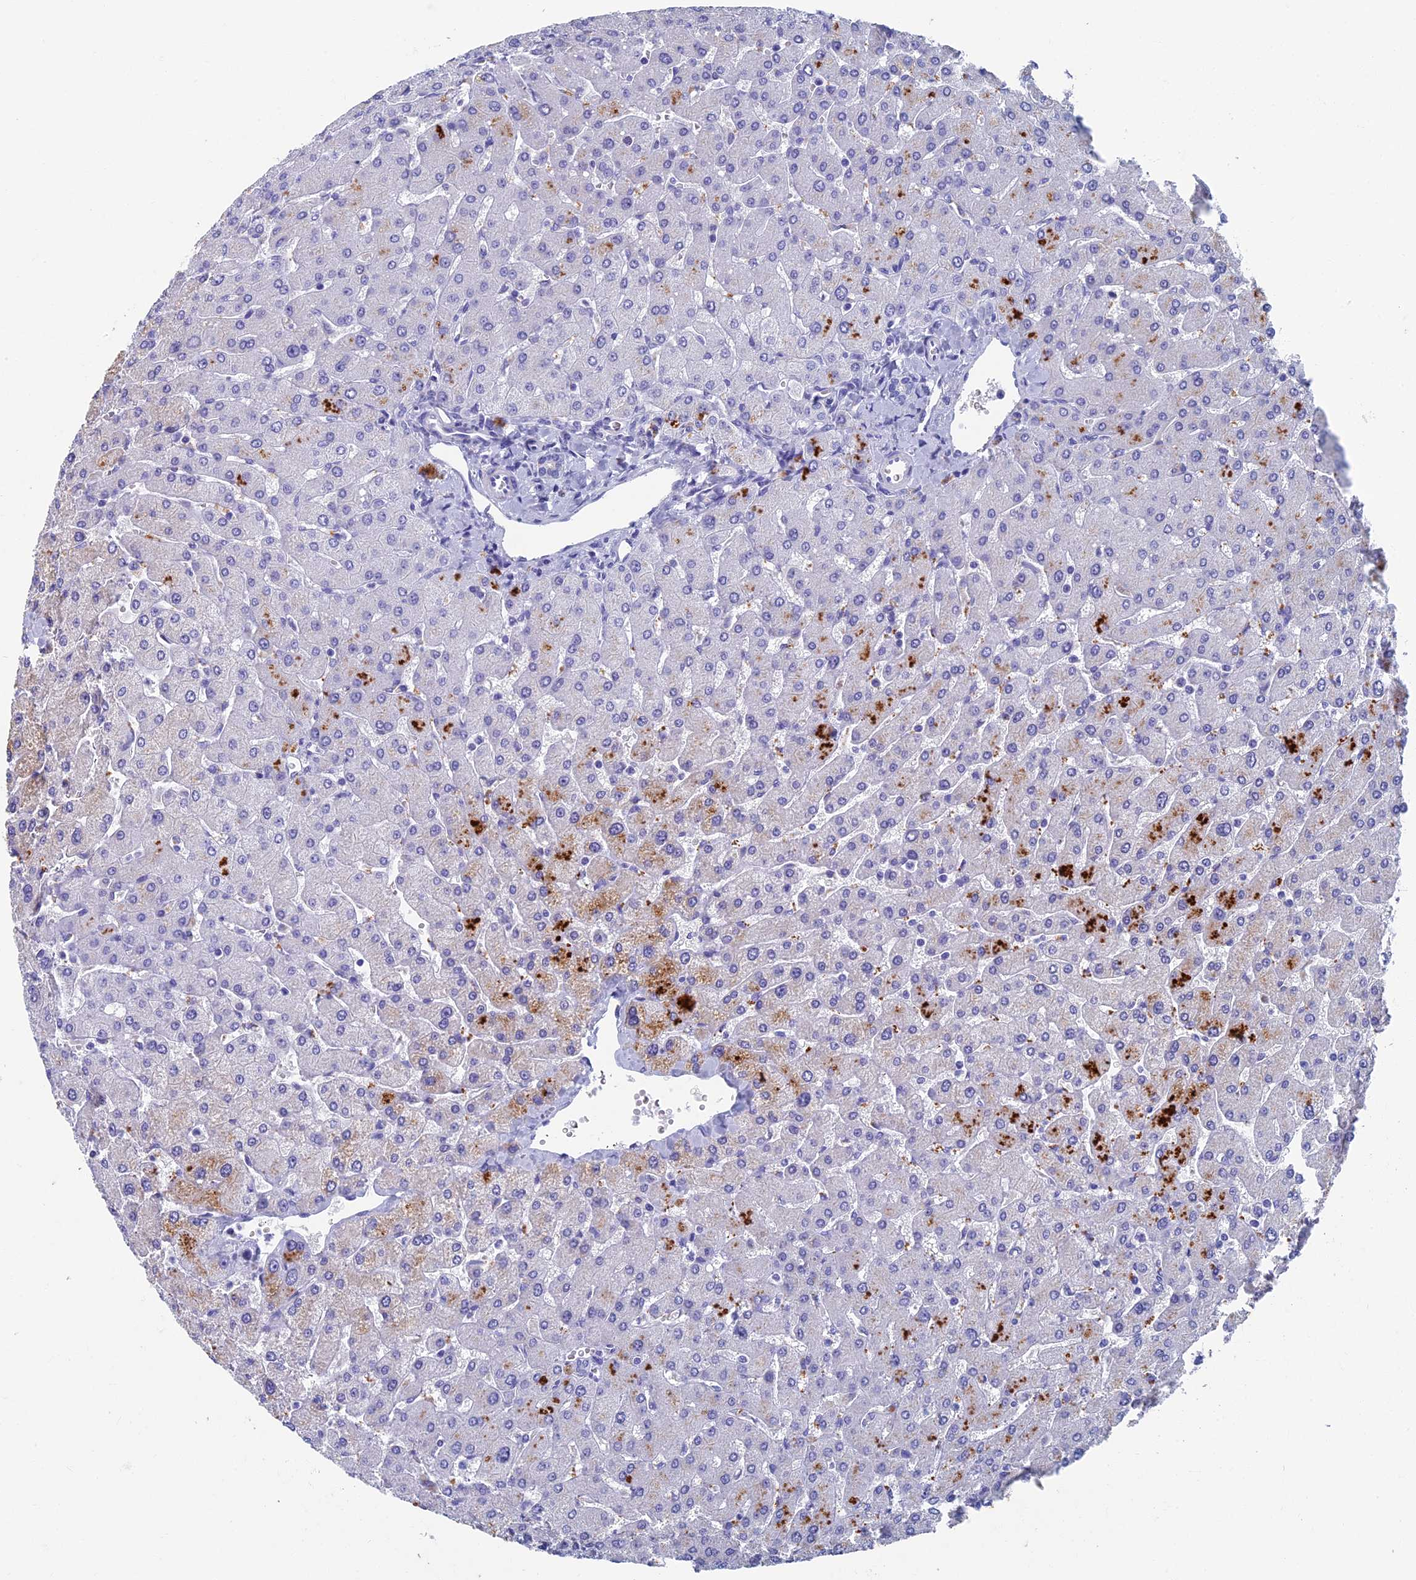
{"staining": {"intensity": "negative", "quantity": "none", "location": "none"}, "tissue": "liver", "cell_type": "Cholangiocytes", "image_type": "normal", "snomed": [{"axis": "morphology", "description": "Normal tissue, NOS"}, {"axis": "topography", "description": "Liver"}], "caption": "Immunohistochemistry histopathology image of unremarkable liver: liver stained with DAB (3,3'-diaminobenzidine) reveals no significant protein expression in cholangiocytes.", "gene": "OAT", "patient": {"sex": "male", "age": 55}}